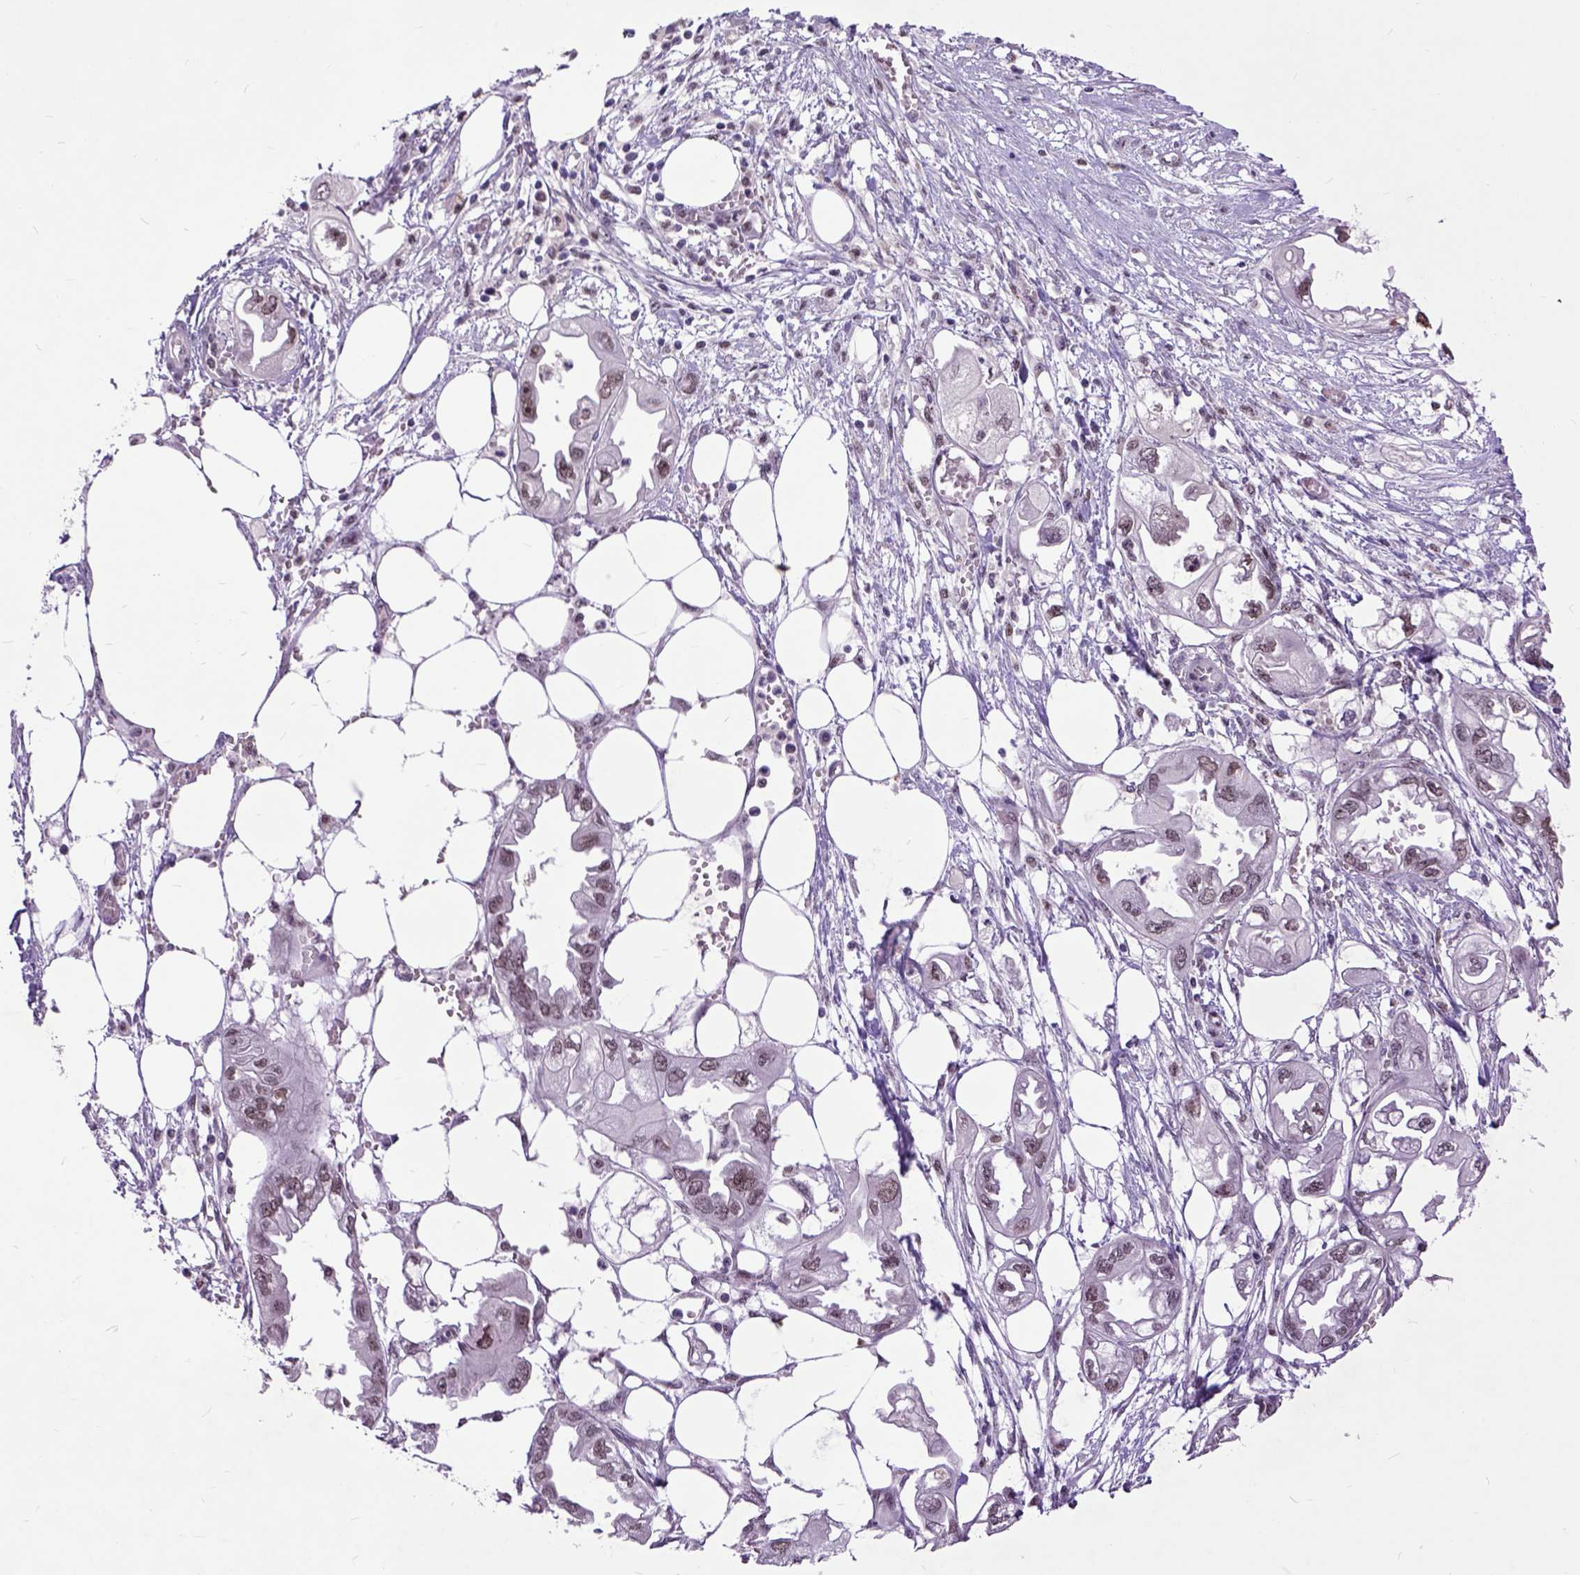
{"staining": {"intensity": "weak", "quantity": ">75%", "location": "nuclear"}, "tissue": "endometrial cancer", "cell_type": "Tumor cells", "image_type": "cancer", "snomed": [{"axis": "morphology", "description": "Adenocarcinoma, NOS"}, {"axis": "morphology", "description": "Adenocarcinoma, metastatic, NOS"}, {"axis": "topography", "description": "Adipose tissue"}, {"axis": "topography", "description": "Endometrium"}], "caption": "The photomicrograph shows immunohistochemical staining of endometrial cancer (adenocarcinoma). There is weak nuclear expression is identified in about >75% of tumor cells. The protein of interest is stained brown, and the nuclei are stained in blue (DAB IHC with brightfield microscopy, high magnification).", "gene": "RCC2", "patient": {"sex": "female", "age": 67}}